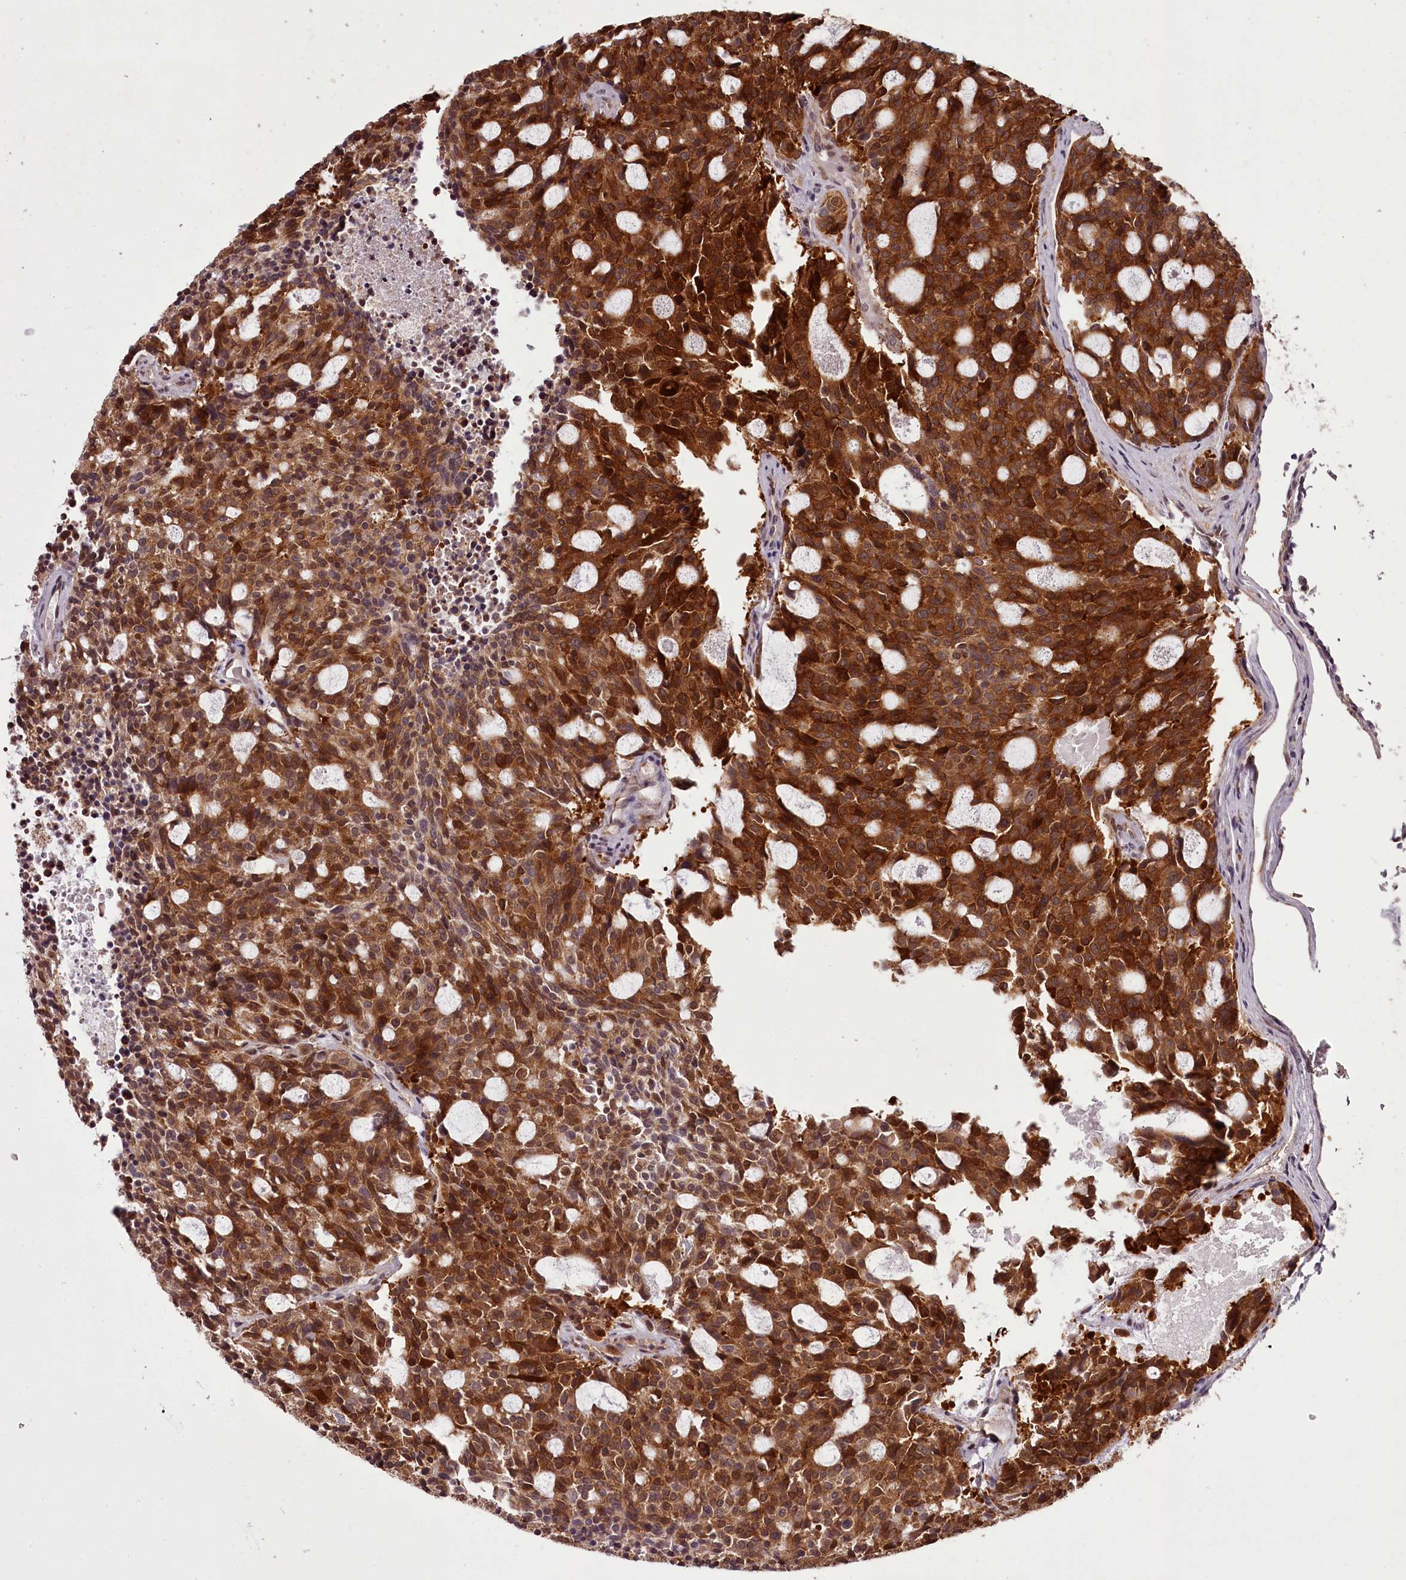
{"staining": {"intensity": "strong", "quantity": ">75%", "location": "cytoplasmic/membranous"}, "tissue": "carcinoid", "cell_type": "Tumor cells", "image_type": "cancer", "snomed": [{"axis": "morphology", "description": "Carcinoid, malignant, NOS"}, {"axis": "topography", "description": "Pancreas"}], "caption": "Immunohistochemistry of human malignant carcinoid exhibits high levels of strong cytoplasmic/membranous expression in approximately >75% of tumor cells.", "gene": "CCDC92", "patient": {"sex": "female", "age": 54}}